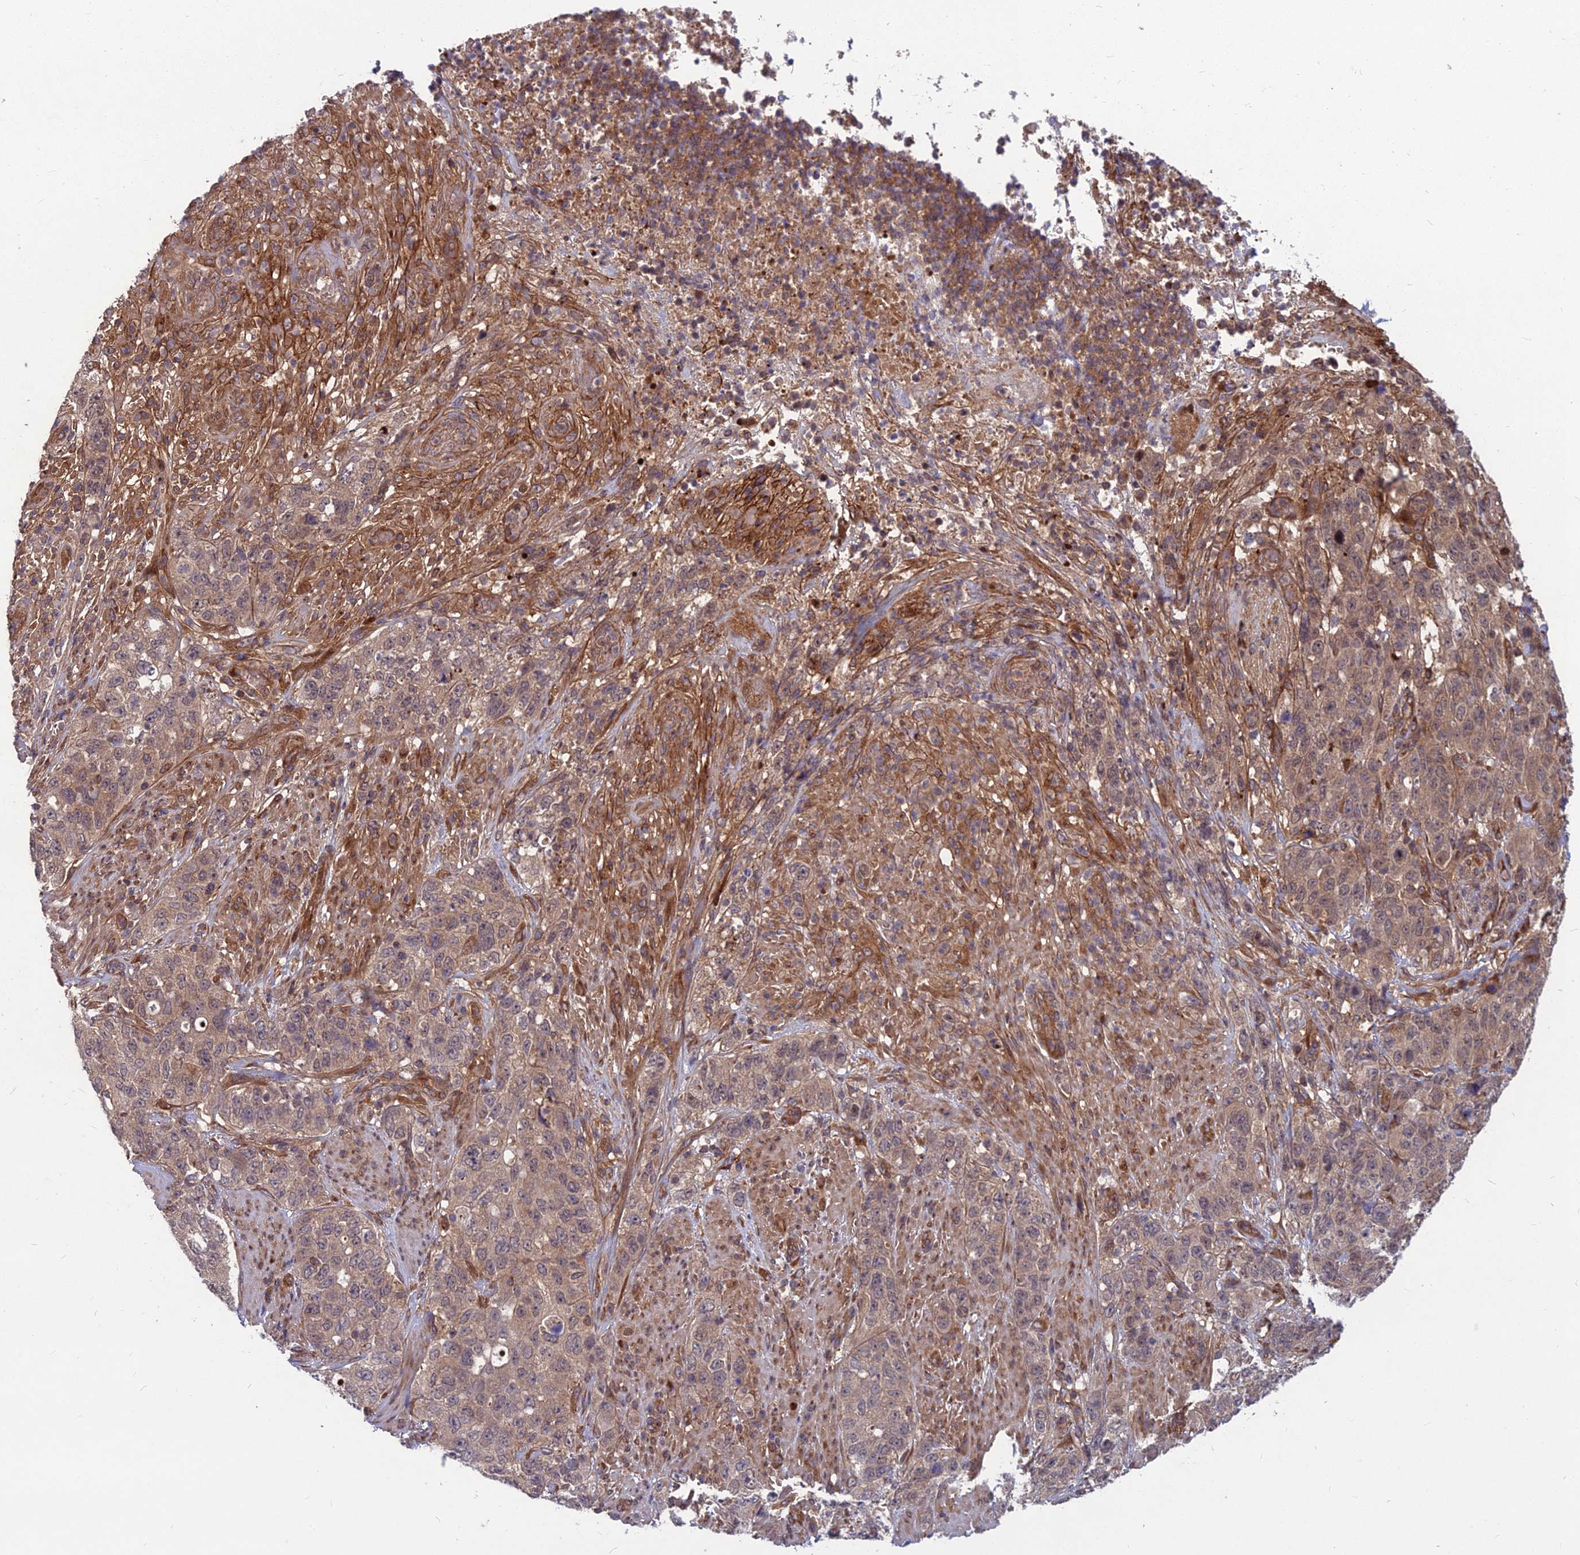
{"staining": {"intensity": "weak", "quantity": "<25%", "location": "cytoplasmic/membranous"}, "tissue": "stomach cancer", "cell_type": "Tumor cells", "image_type": "cancer", "snomed": [{"axis": "morphology", "description": "Adenocarcinoma, NOS"}, {"axis": "topography", "description": "Stomach"}], "caption": "Immunohistochemistry (IHC) image of neoplastic tissue: adenocarcinoma (stomach) stained with DAB (3,3'-diaminobenzidine) reveals no significant protein expression in tumor cells.", "gene": "MFSD8", "patient": {"sex": "male", "age": 48}}